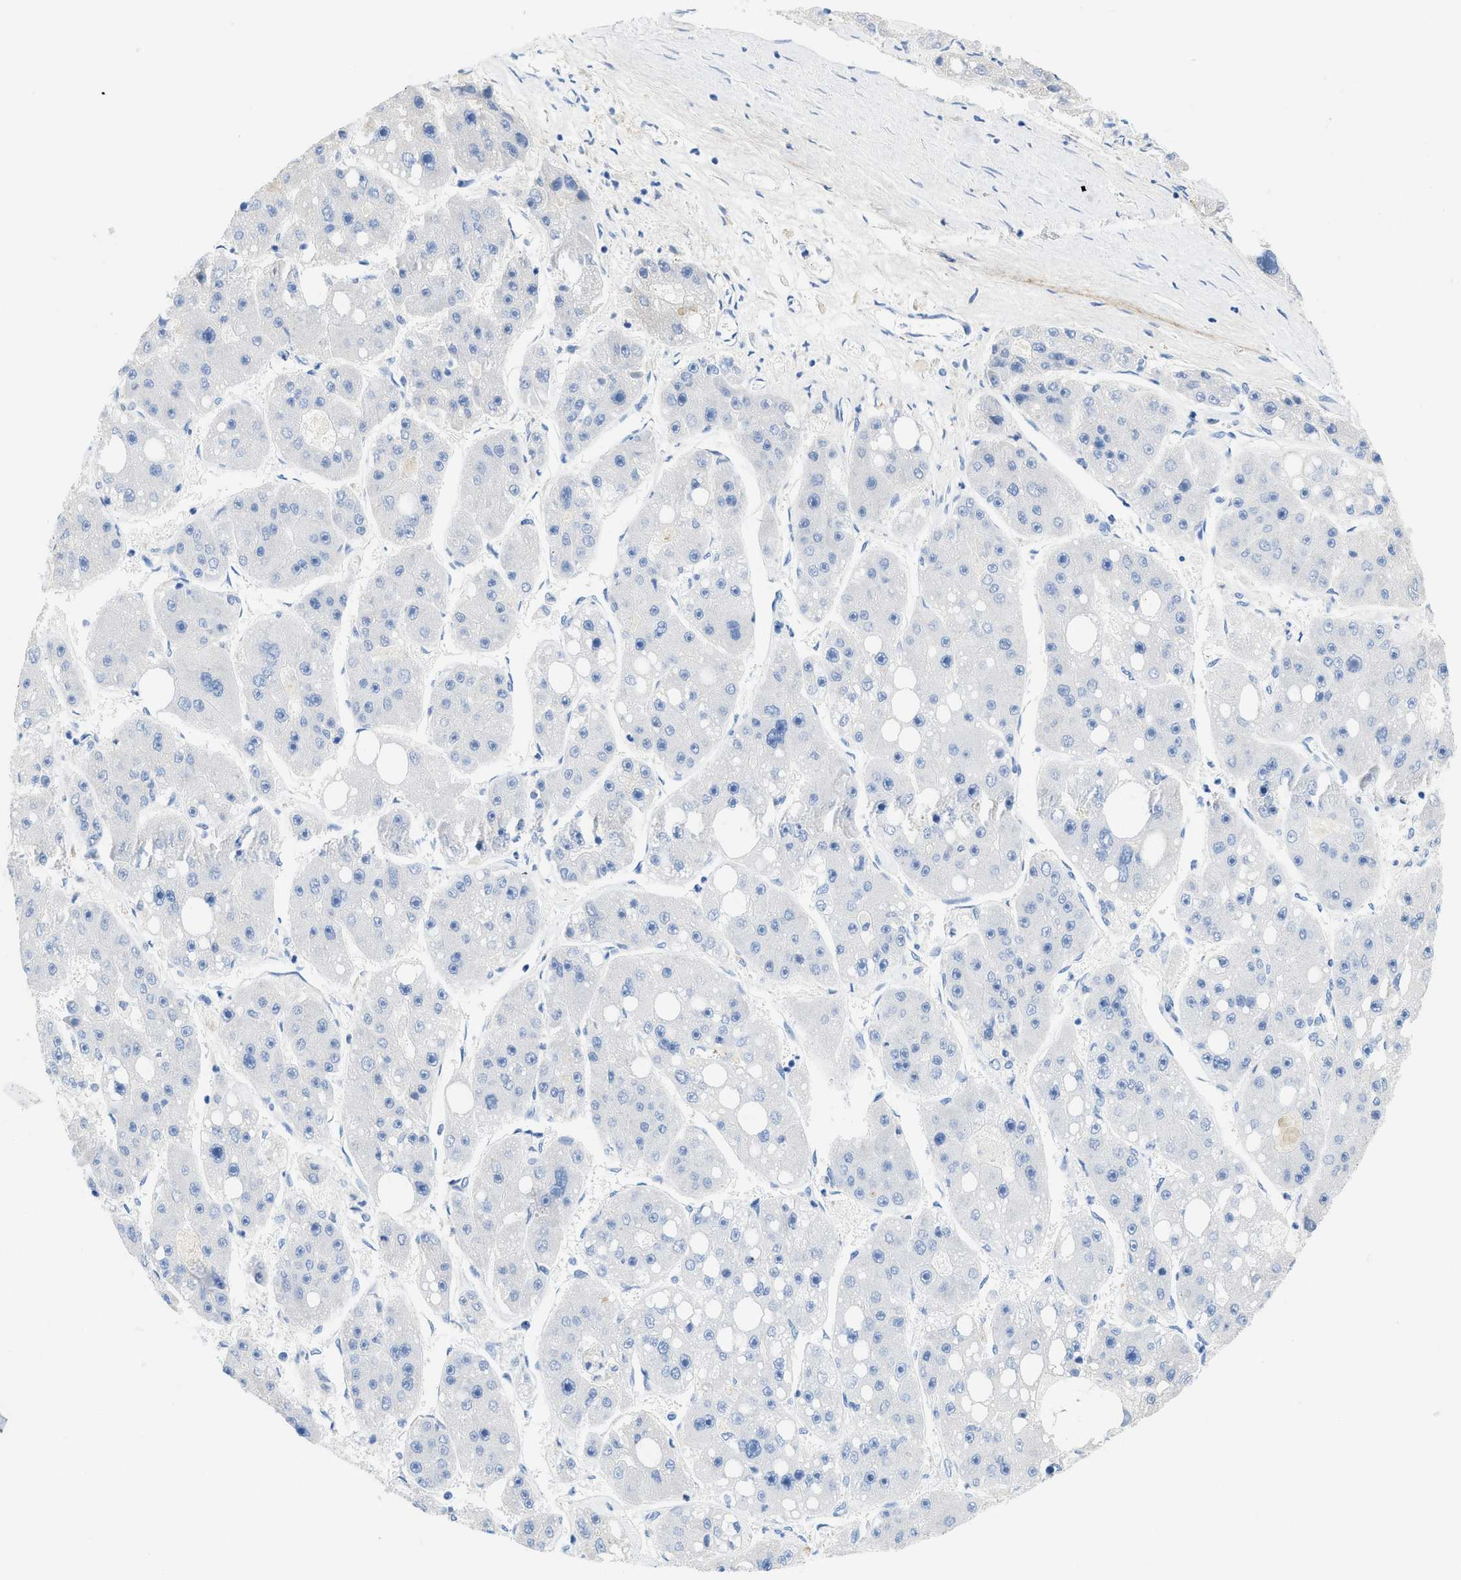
{"staining": {"intensity": "negative", "quantity": "none", "location": "none"}, "tissue": "liver cancer", "cell_type": "Tumor cells", "image_type": "cancer", "snomed": [{"axis": "morphology", "description": "Carcinoma, Hepatocellular, NOS"}, {"axis": "topography", "description": "Liver"}], "caption": "DAB immunohistochemical staining of human liver cancer (hepatocellular carcinoma) displays no significant positivity in tumor cells.", "gene": "COL3A1", "patient": {"sex": "female", "age": 61}}